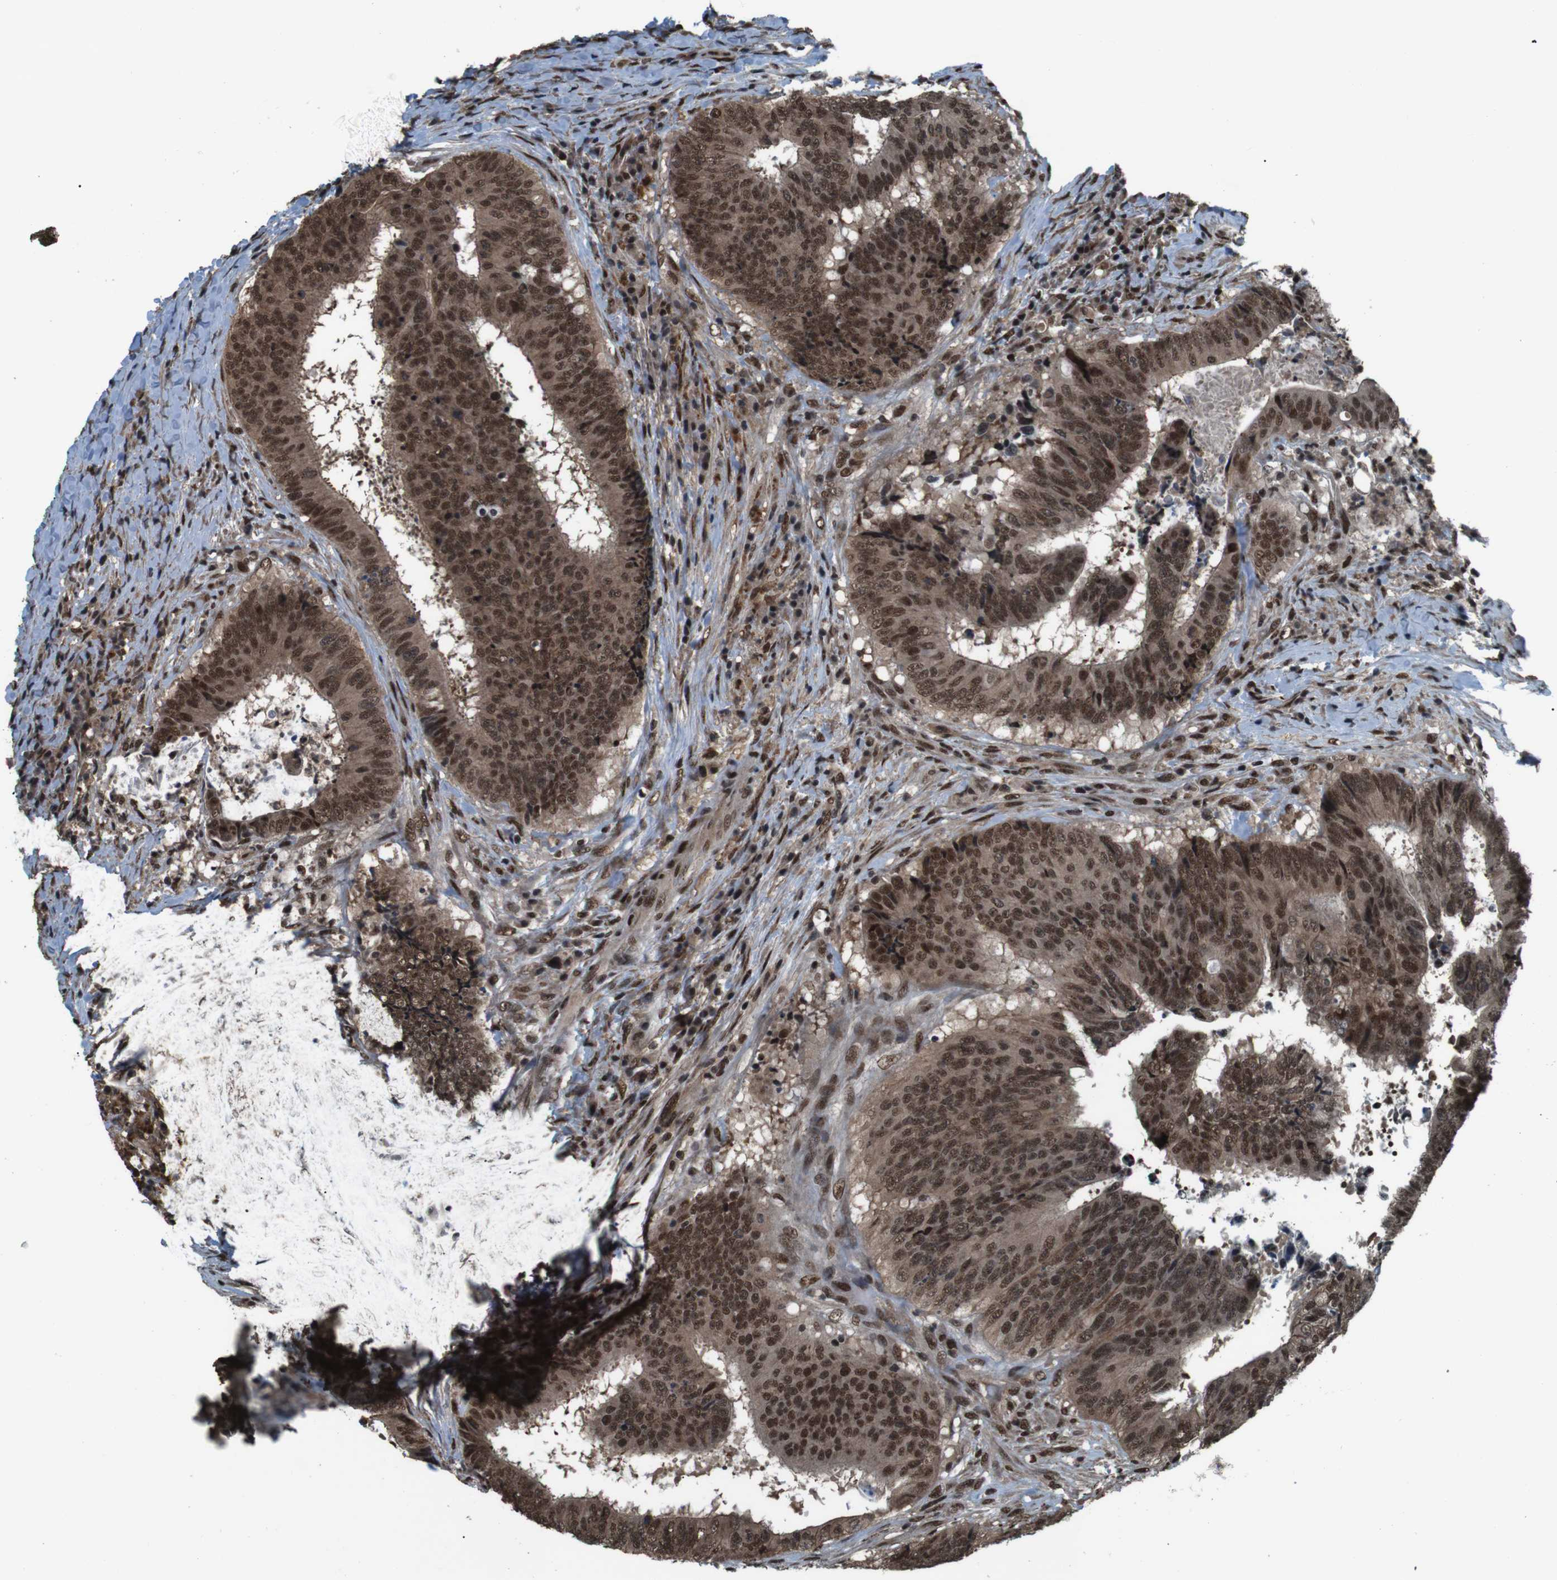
{"staining": {"intensity": "strong", "quantity": ">75%", "location": "cytoplasmic/membranous,nuclear"}, "tissue": "colorectal cancer", "cell_type": "Tumor cells", "image_type": "cancer", "snomed": [{"axis": "morphology", "description": "Adenocarcinoma, NOS"}, {"axis": "topography", "description": "Rectum"}], "caption": "An image of colorectal cancer (adenocarcinoma) stained for a protein demonstrates strong cytoplasmic/membranous and nuclear brown staining in tumor cells. The protein is shown in brown color, while the nuclei are stained blue.", "gene": "NR4A2", "patient": {"sex": "male", "age": 72}}